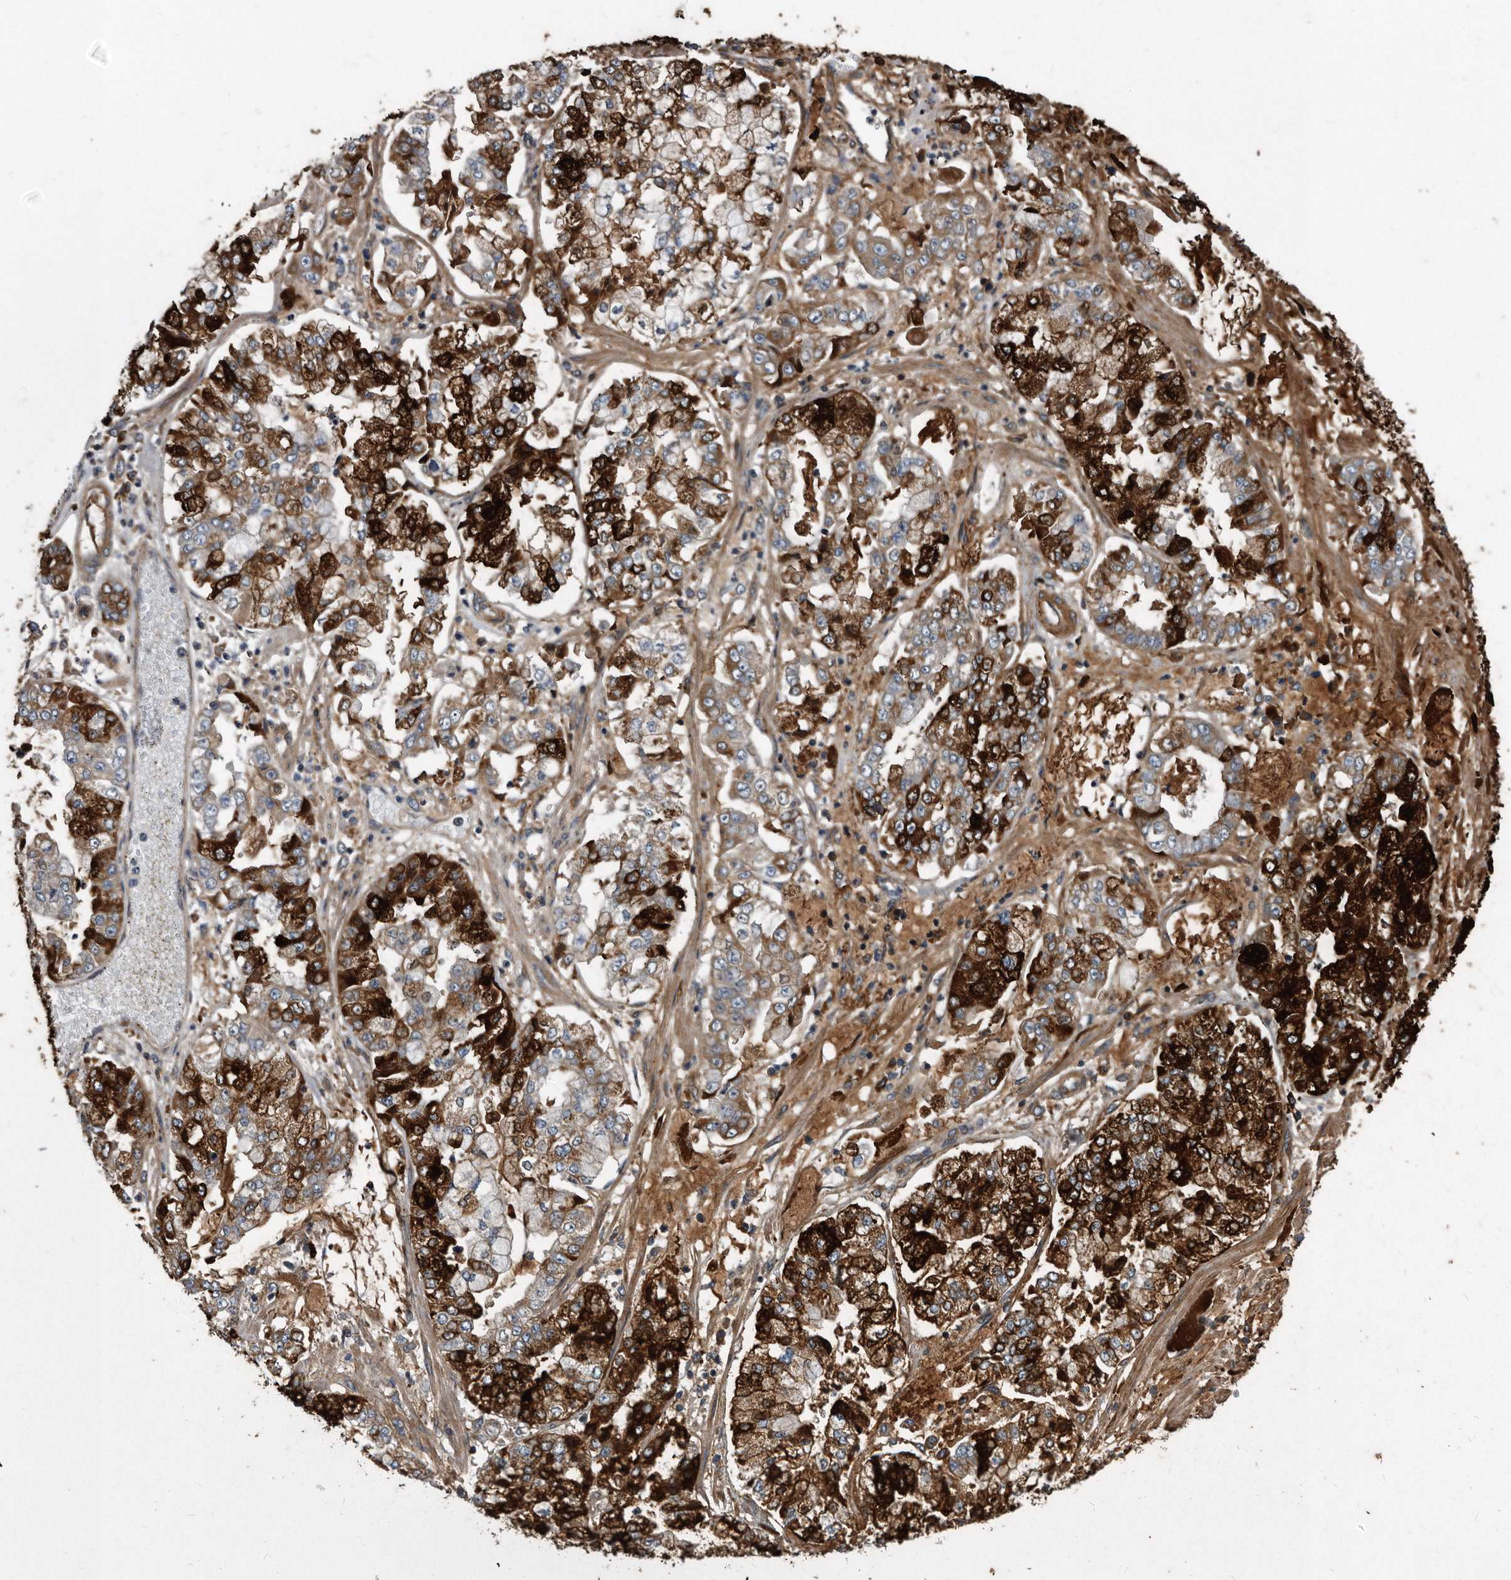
{"staining": {"intensity": "strong", "quantity": "<25%", "location": "cytoplasmic/membranous"}, "tissue": "stomach cancer", "cell_type": "Tumor cells", "image_type": "cancer", "snomed": [{"axis": "morphology", "description": "Adenocarcinoma, NOS"}, {"axis": "topography", "description": "Stomach"}], "caption": "A brown stain labels strong cytoplasmic/membranous positivity of a protein in stomach cancer (adenocarcinoma) tumor cells.", "gene": "ARMCX1", "patient": {"sex": "male", "age": 76}}